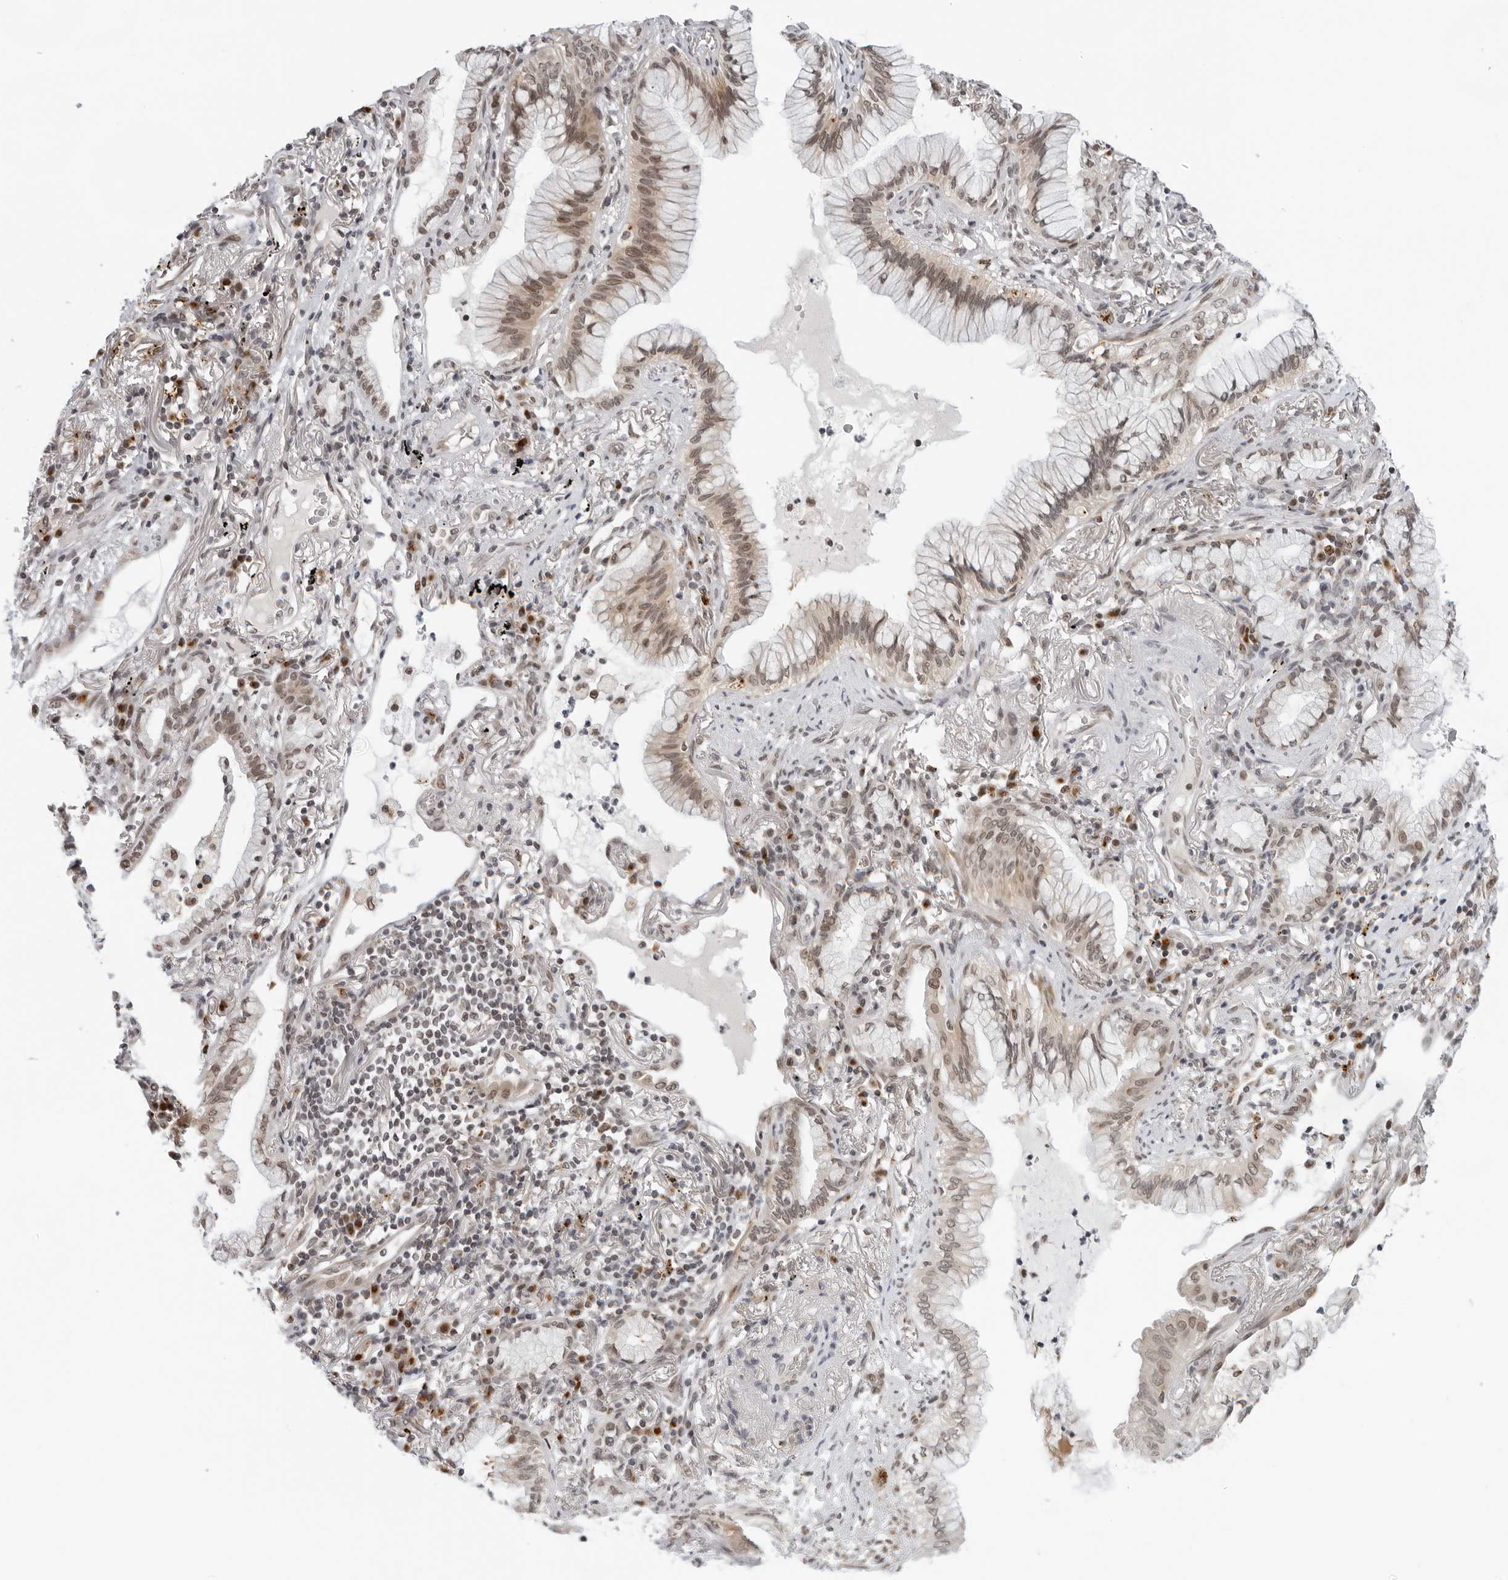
{"staining": {"intensity": "moderate", "quantity": ">75%", "location": "nuclear"}, "tissue": "lung cancer", "cell_type": "Tumor cells", "image_type": "cancer", "snomed": [{"axis": "morphology", "description": "Adenocarcinoma, NOS"}, {"axis": "topography", "description": "Lung"}], "caption": "DAB (3,3'-diaminobenzidine) immunohistochemical staining of human lung adenocarcinoma shows moderate nuclear protein expression in approximately >75% of tumor cells. The protein is shown in brown color, while the nuclei are stained blue.", "gene": "TOX4", "patient": {"sex": "female", "age": 70}}